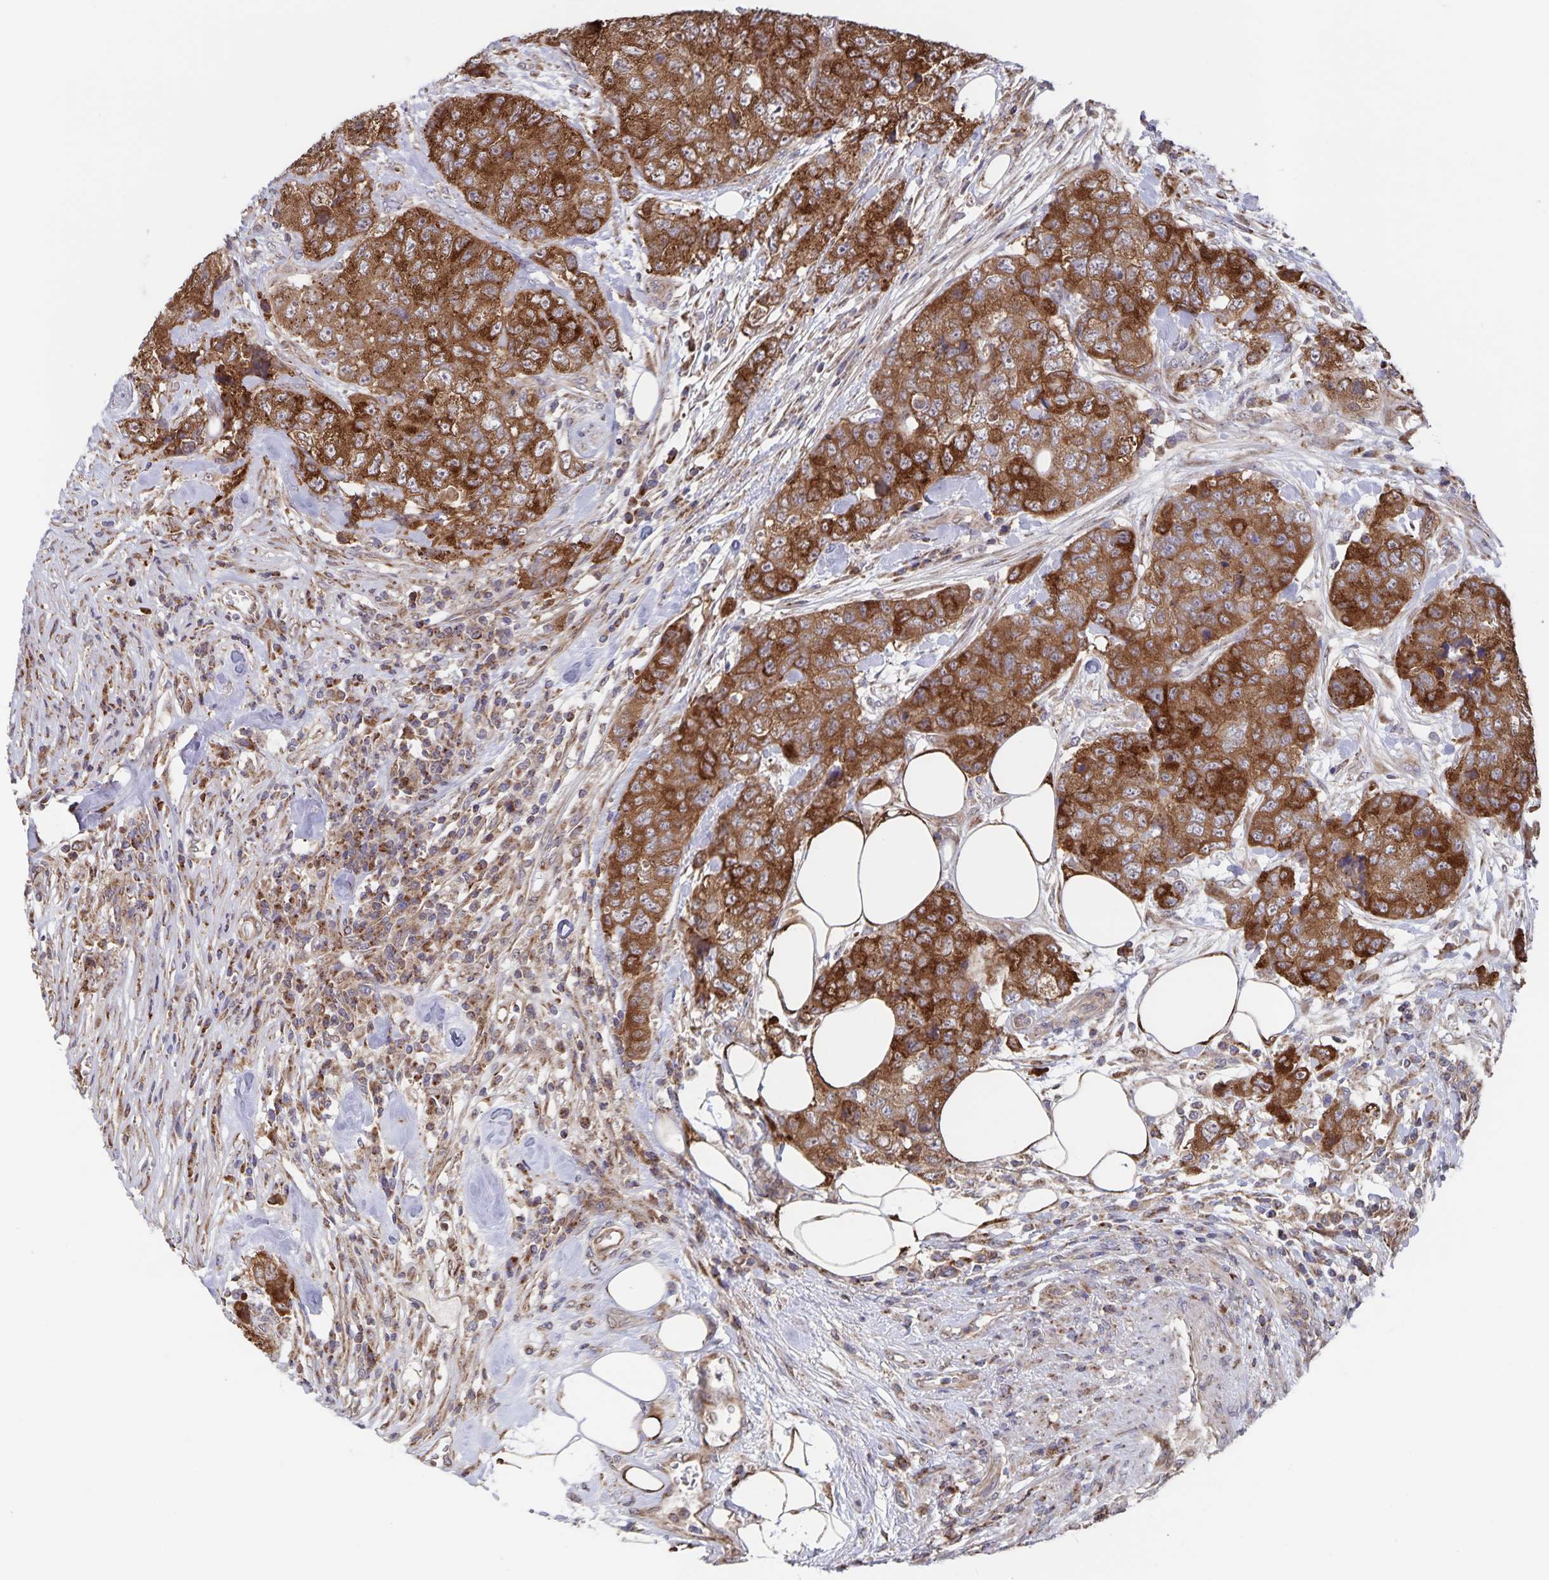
{"staining": {"intensity": "strong", "quantity": ">75%", "location": "cytoplasmic/membranous"}, "tissue": "urothelial cancer", "cell_type": "Tumor cells", "image_type": "cancer", "snomed": [{"axis": "morphology", "description": "Urothelial carcinoma, High grade"}, {"axis": "topography", "description": "Urinary bladder"}], "caption": "A brown stain shows strong cytoplasmic/membranous positivity of a protein in urothelial cancer tumor cells.", "gene": "ACACA", "patient": {"sex": "female", "age": 78}}